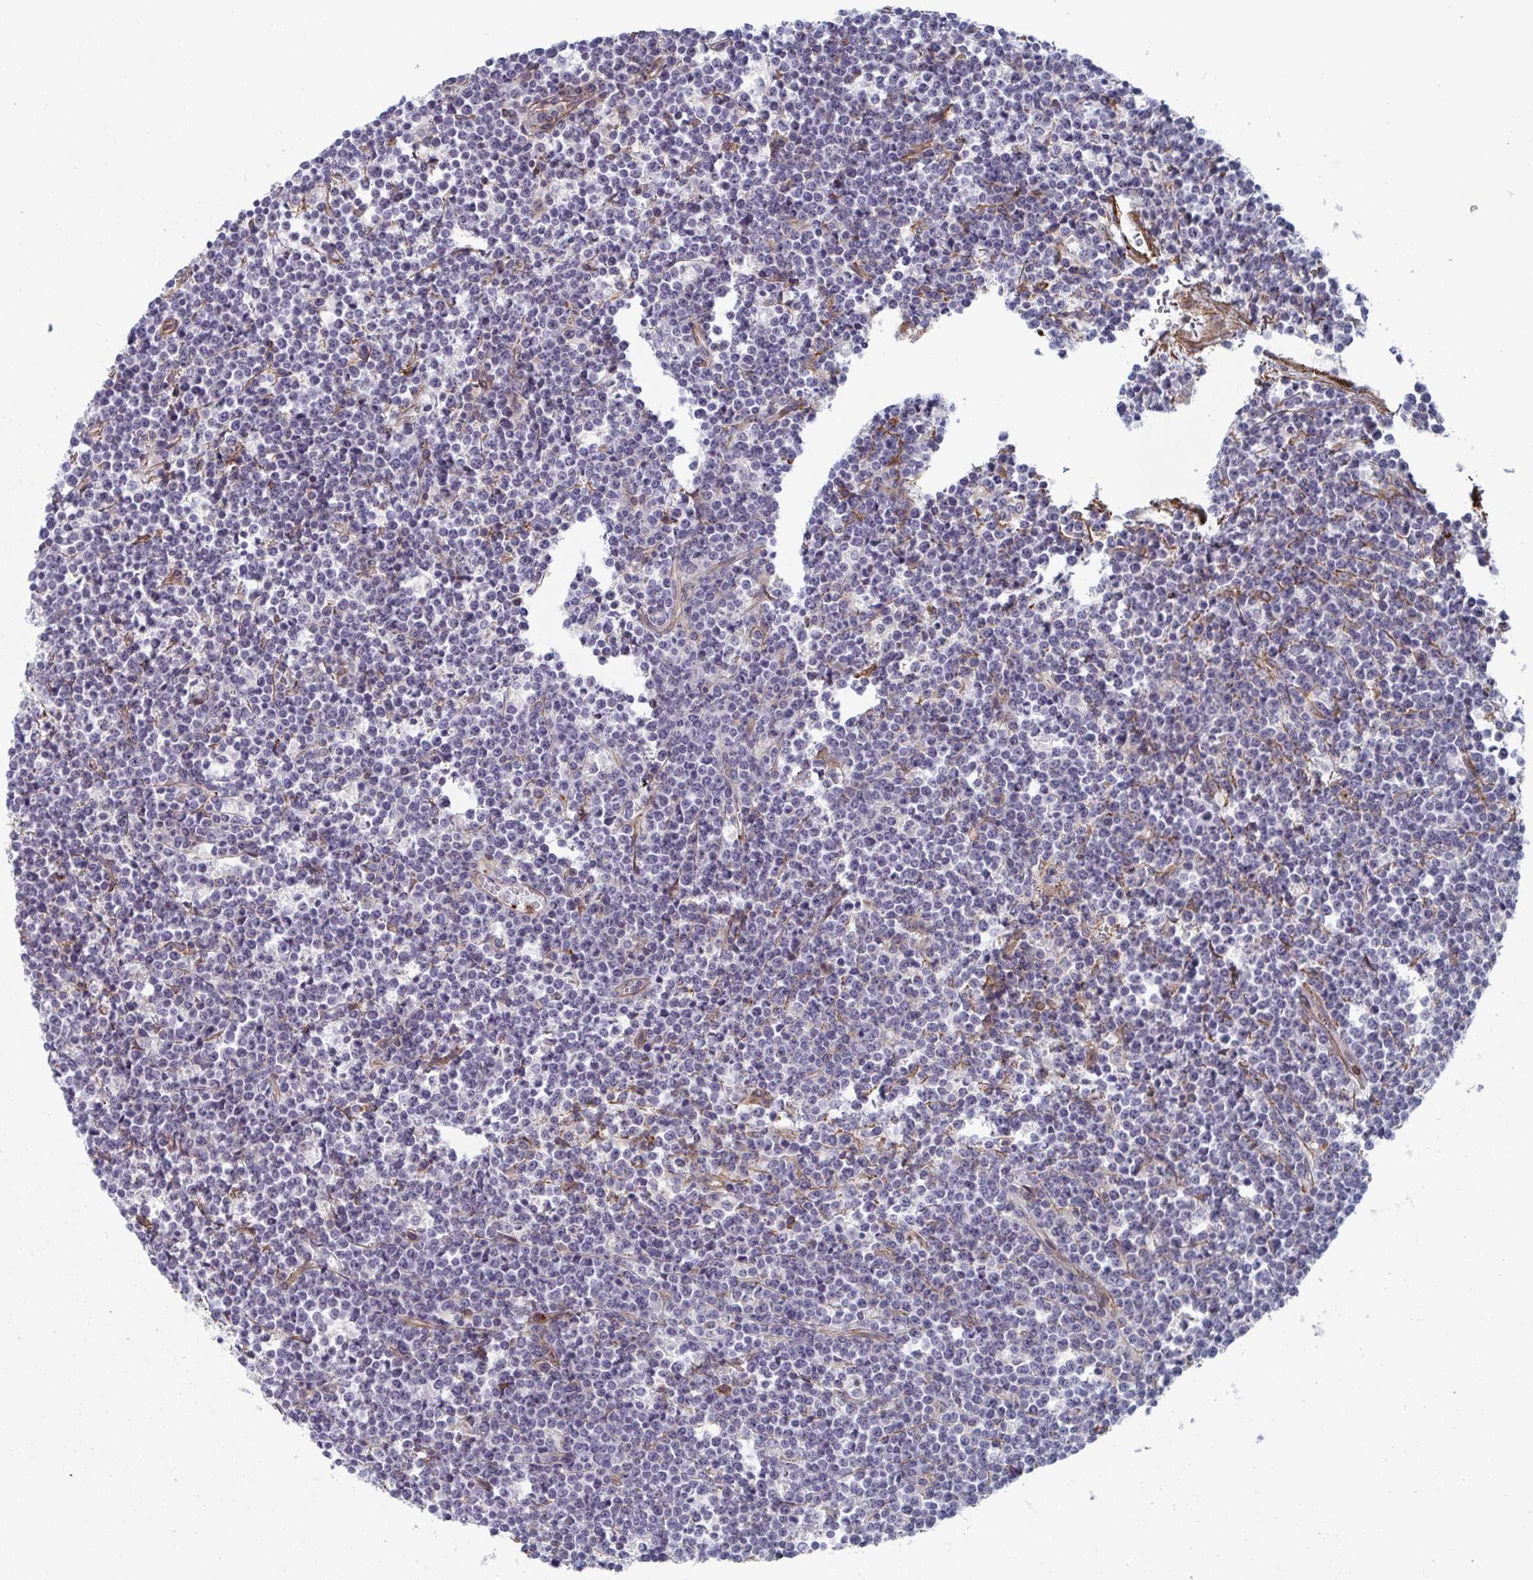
{"staining": {"intensity": "negative", "quantity": "none", "location": "none"}, "tissue": "lymphoma", "cell_type": "Tumor cells", "image_type": "cancer", "snomed": [{"axis": "morphology", "description": "Malignant lymphoma, non-Hodgkin's type, High grade"}, {"axis": "topography", "description": "Ovary"}], "caption": "Tumor cells are negative for brown protein staining in malignant lymphoma, non-Hodgkin's type (high-grade).", "gene": "NEURL4", "patient": {"sex": "female", "age": 56}}